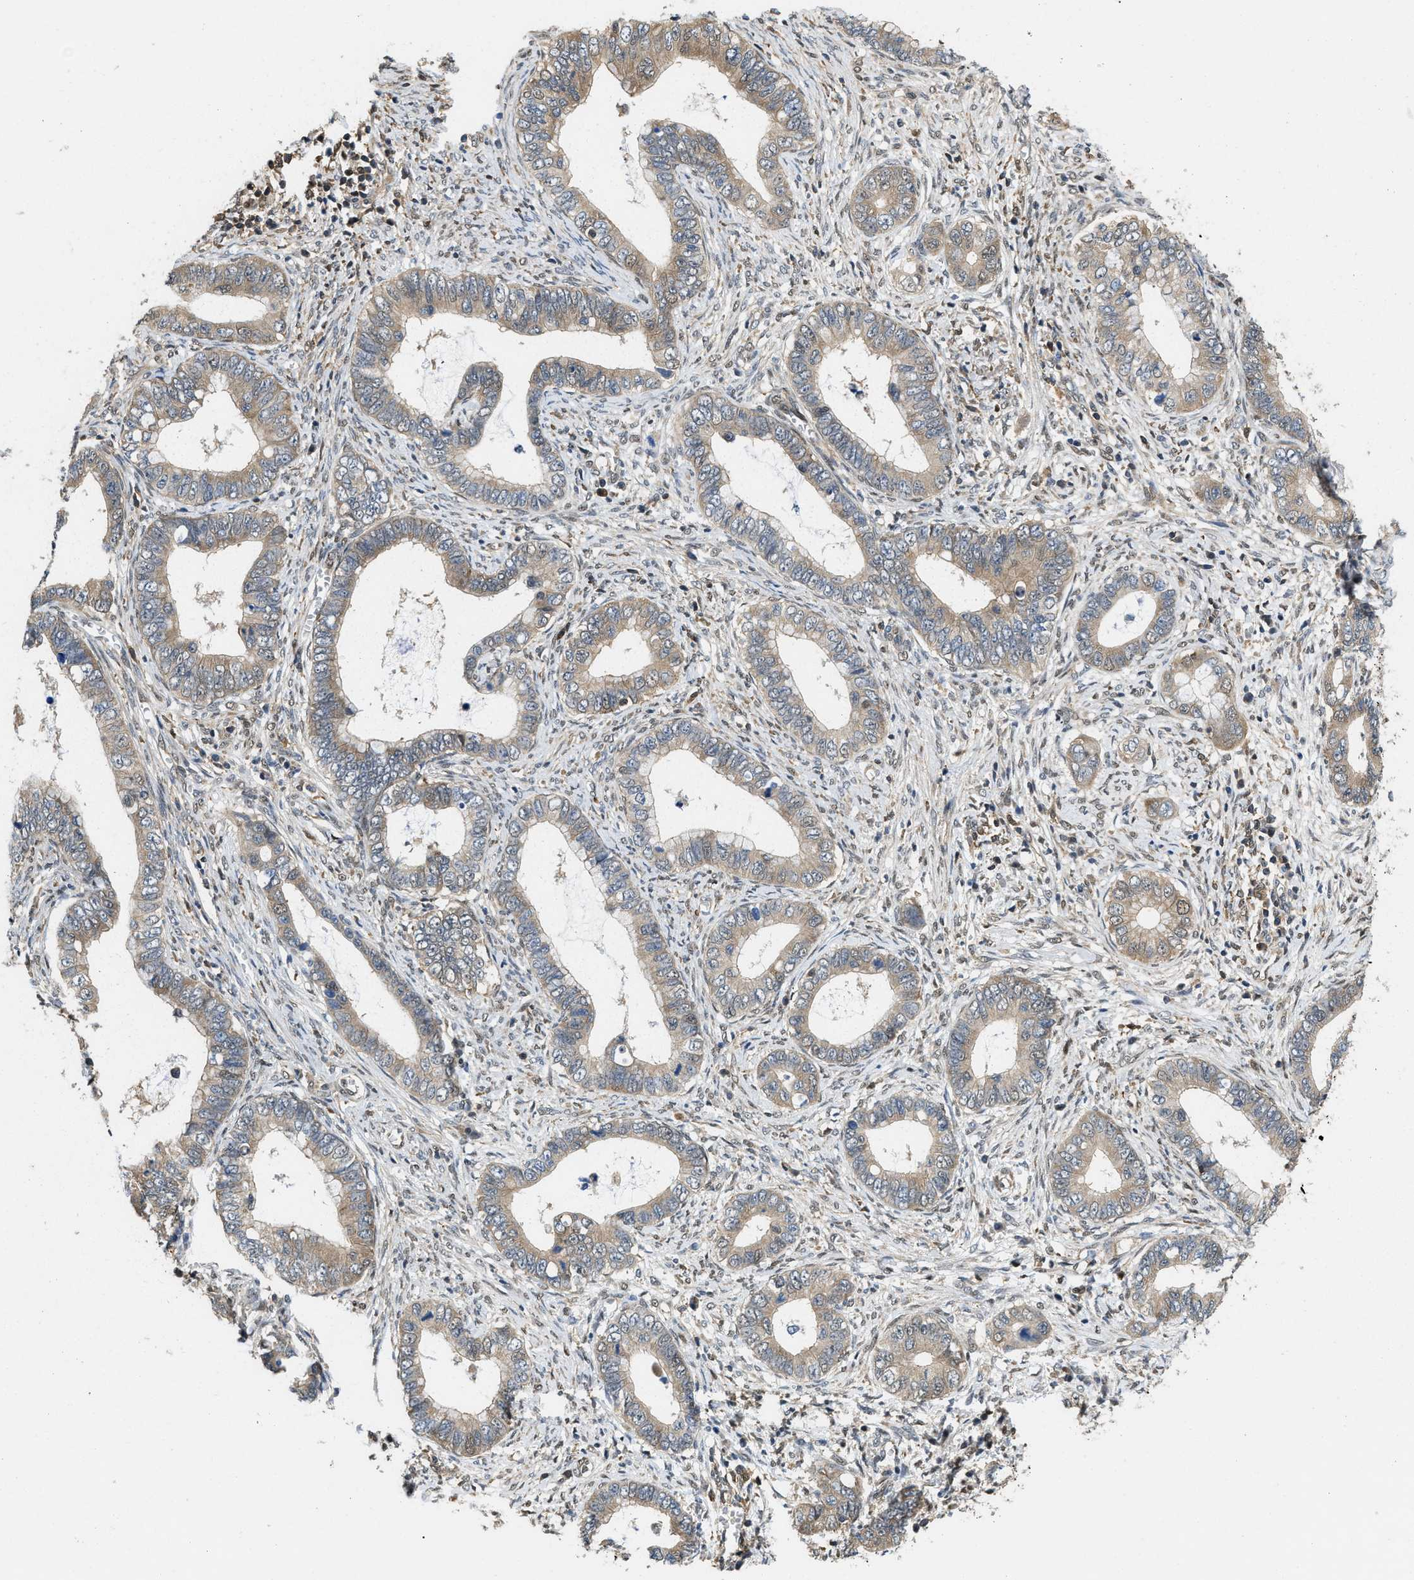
{"staining": {"intensity": "weak", "quantity": ">75%", "location": "cytoplasmic/membranous"}, "tissue": "cervical cancer", "cell_type": "Tumor cells", "image_type": "cancer", "snomed": [{"axis": "morphology", "description": "Adenocarcinoma, NOS"}, {"axis": "topography", "description": "Cervix"}], "caption": "Brown immunohistochemical staining in human cervical cancer shows weak cytoplasmic/membranous staining in about >75% of tumor cells. The protein of interest is shown in brown color, while the nuclei are stained blue.", "gene": "ATF7IP", "patient": {"sex": "female", "age": 44}}